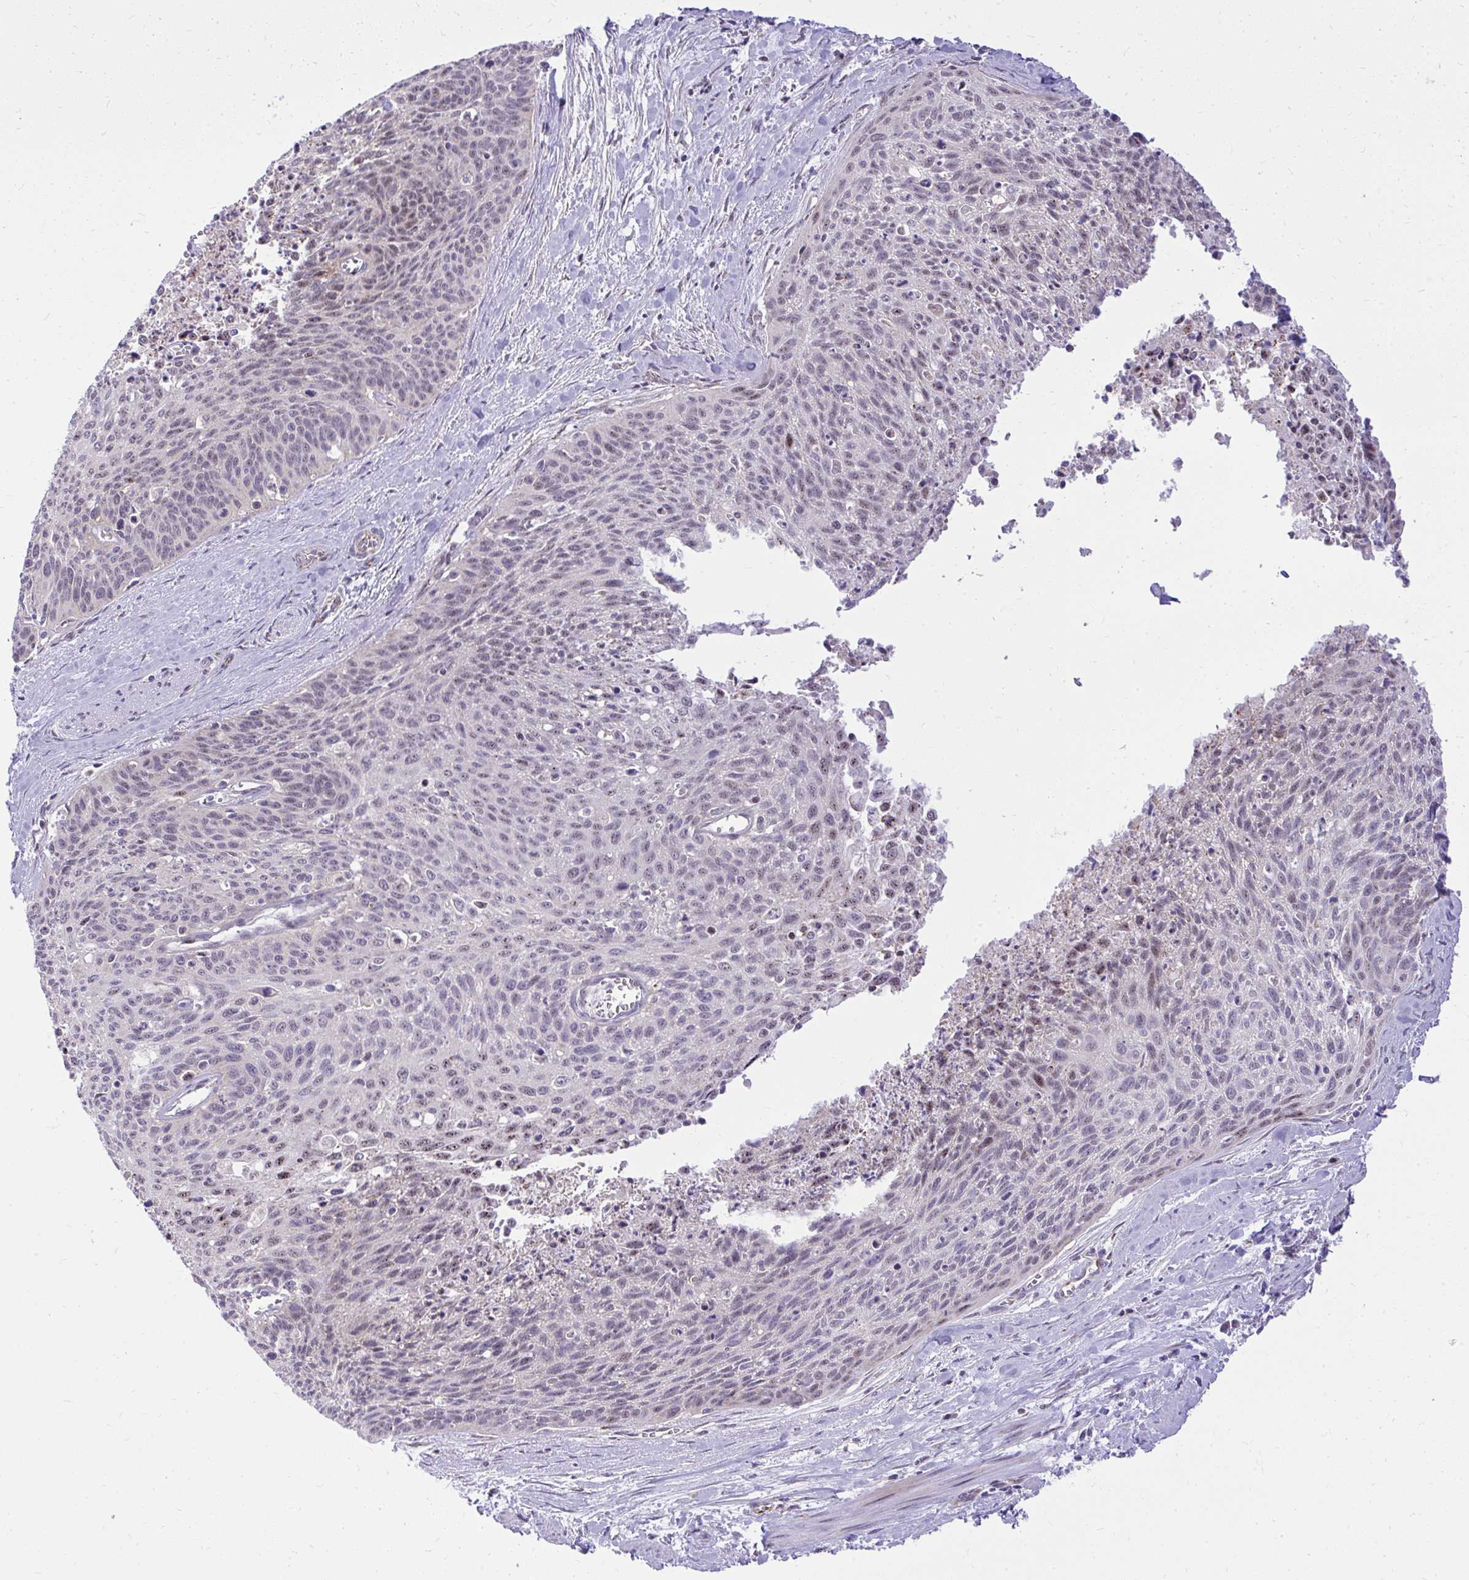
{"staining": {"intensity": "negative", "quantity": "none", "location": "none"}, "tissue": "cervical cancer", "cell_type": "Tumor cells", "image_type": "cancer", "snomed": [{"axis": "morphology", "description": "Squamous cell carcinoma, NOS"}, {"axis": "topography", "description": "Cervix"}], "caption": "Immunohistochemistry (IHC) photomicrograph of neoplastic tissue: squamous cell carcinoma (cervical) stained with DAB exhibits no significant protein staining in tumor cells.", "gene": "GPRIN3", "patient": {"sex": "female", "age": 55}}